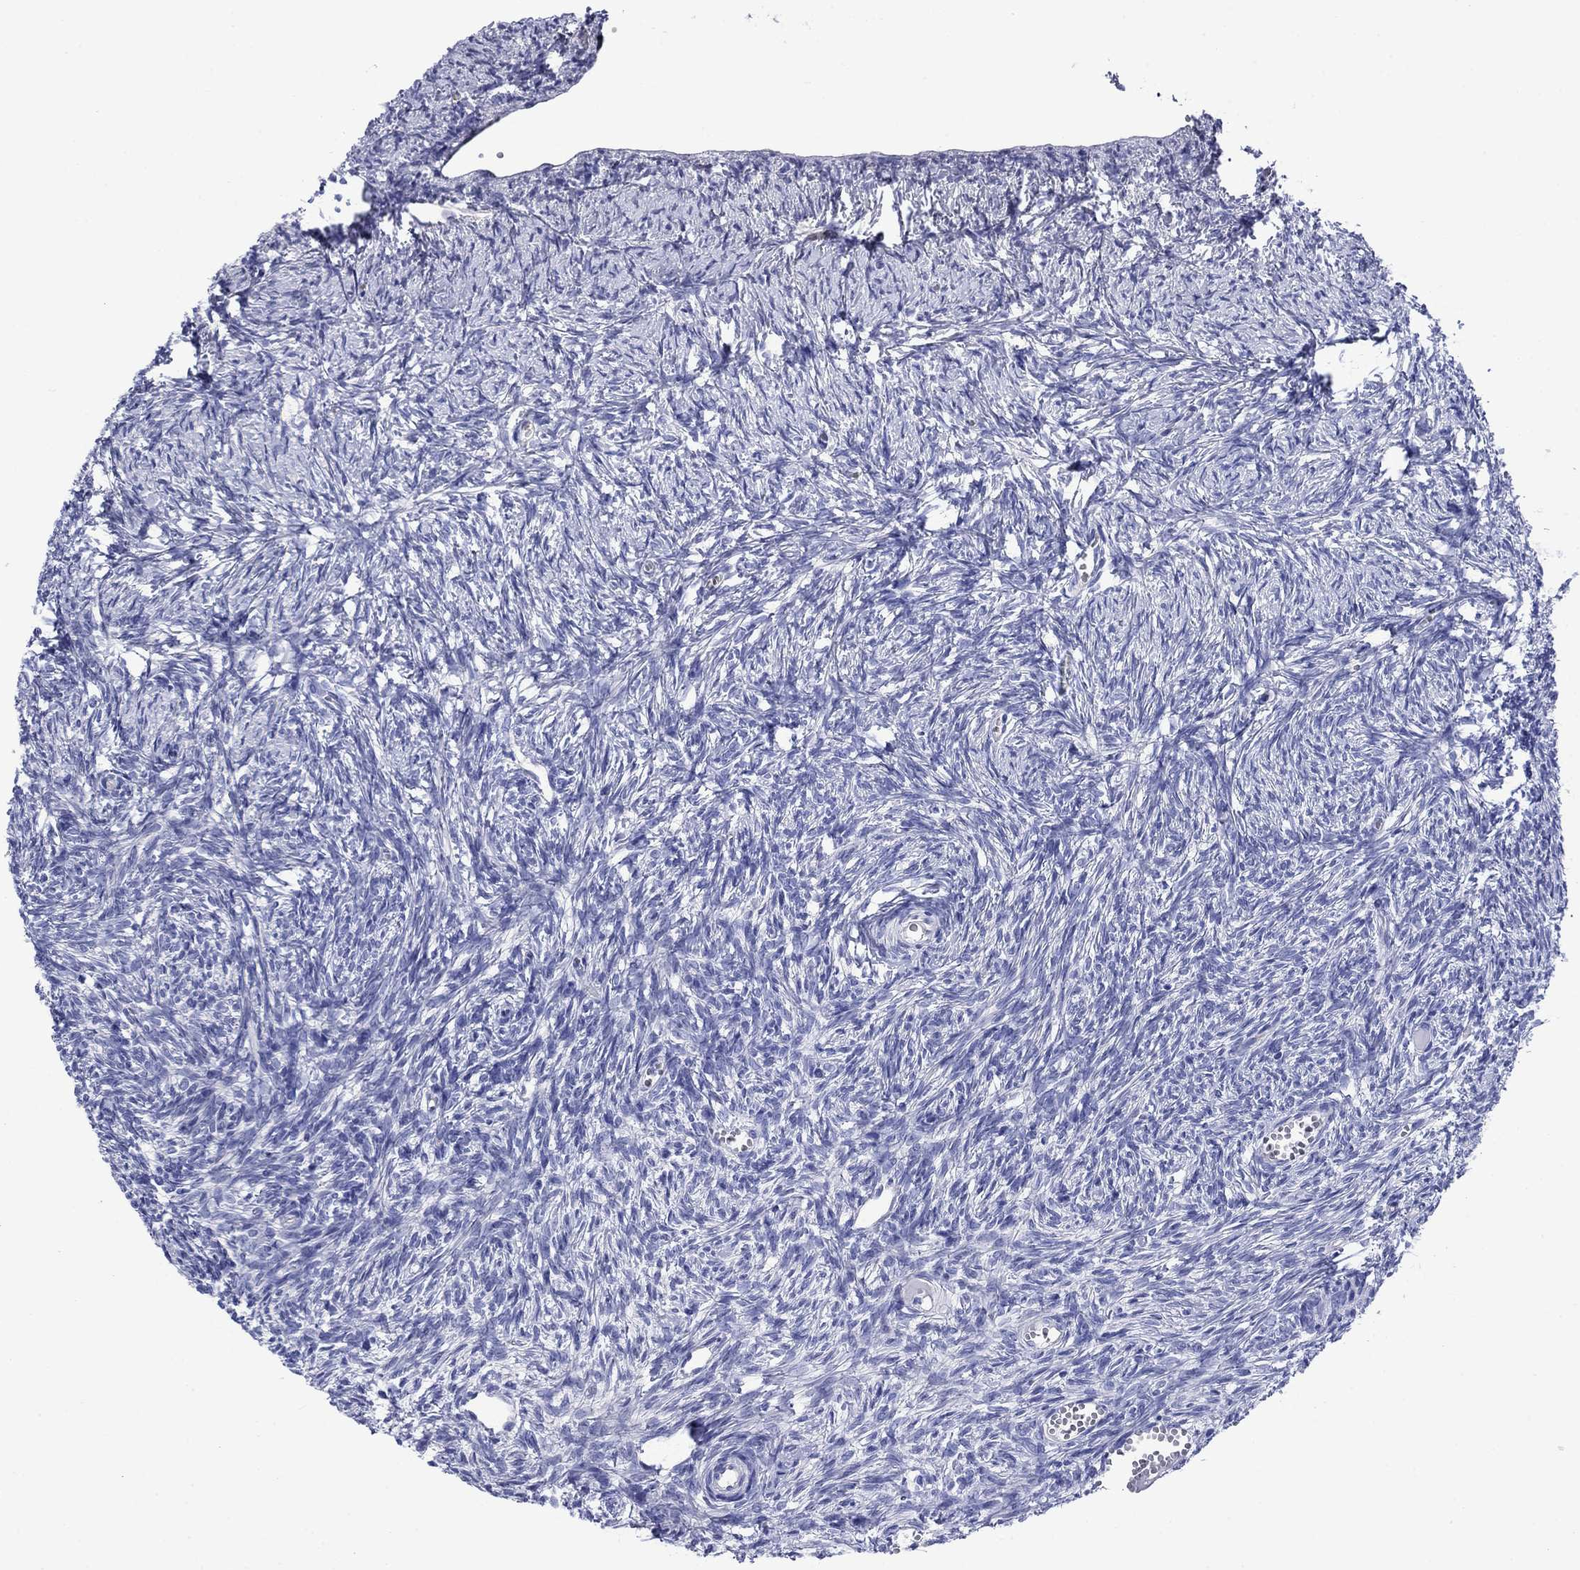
{"staining": {"intensity": "negative", "quantity": "none", "location": "none"}, "tissue": "ovary", "cell_type": "Follicle cells", "image_type": "normal", "snomed": [{"axis": "morphology", "description": "Normal tissue, NOS"}, {"axis": "topography", "description": "Ovary"}], "caption": "High magnification brightfield microscopy of unremarkable ovary stained with DAB (brown) and counterstained with hematoxylin (blue): follicle cells show no significant positivity. Nuclei are stained in blue.", "gene": "SLC1A2", "patient": {"sex": "female", "age": 43}}